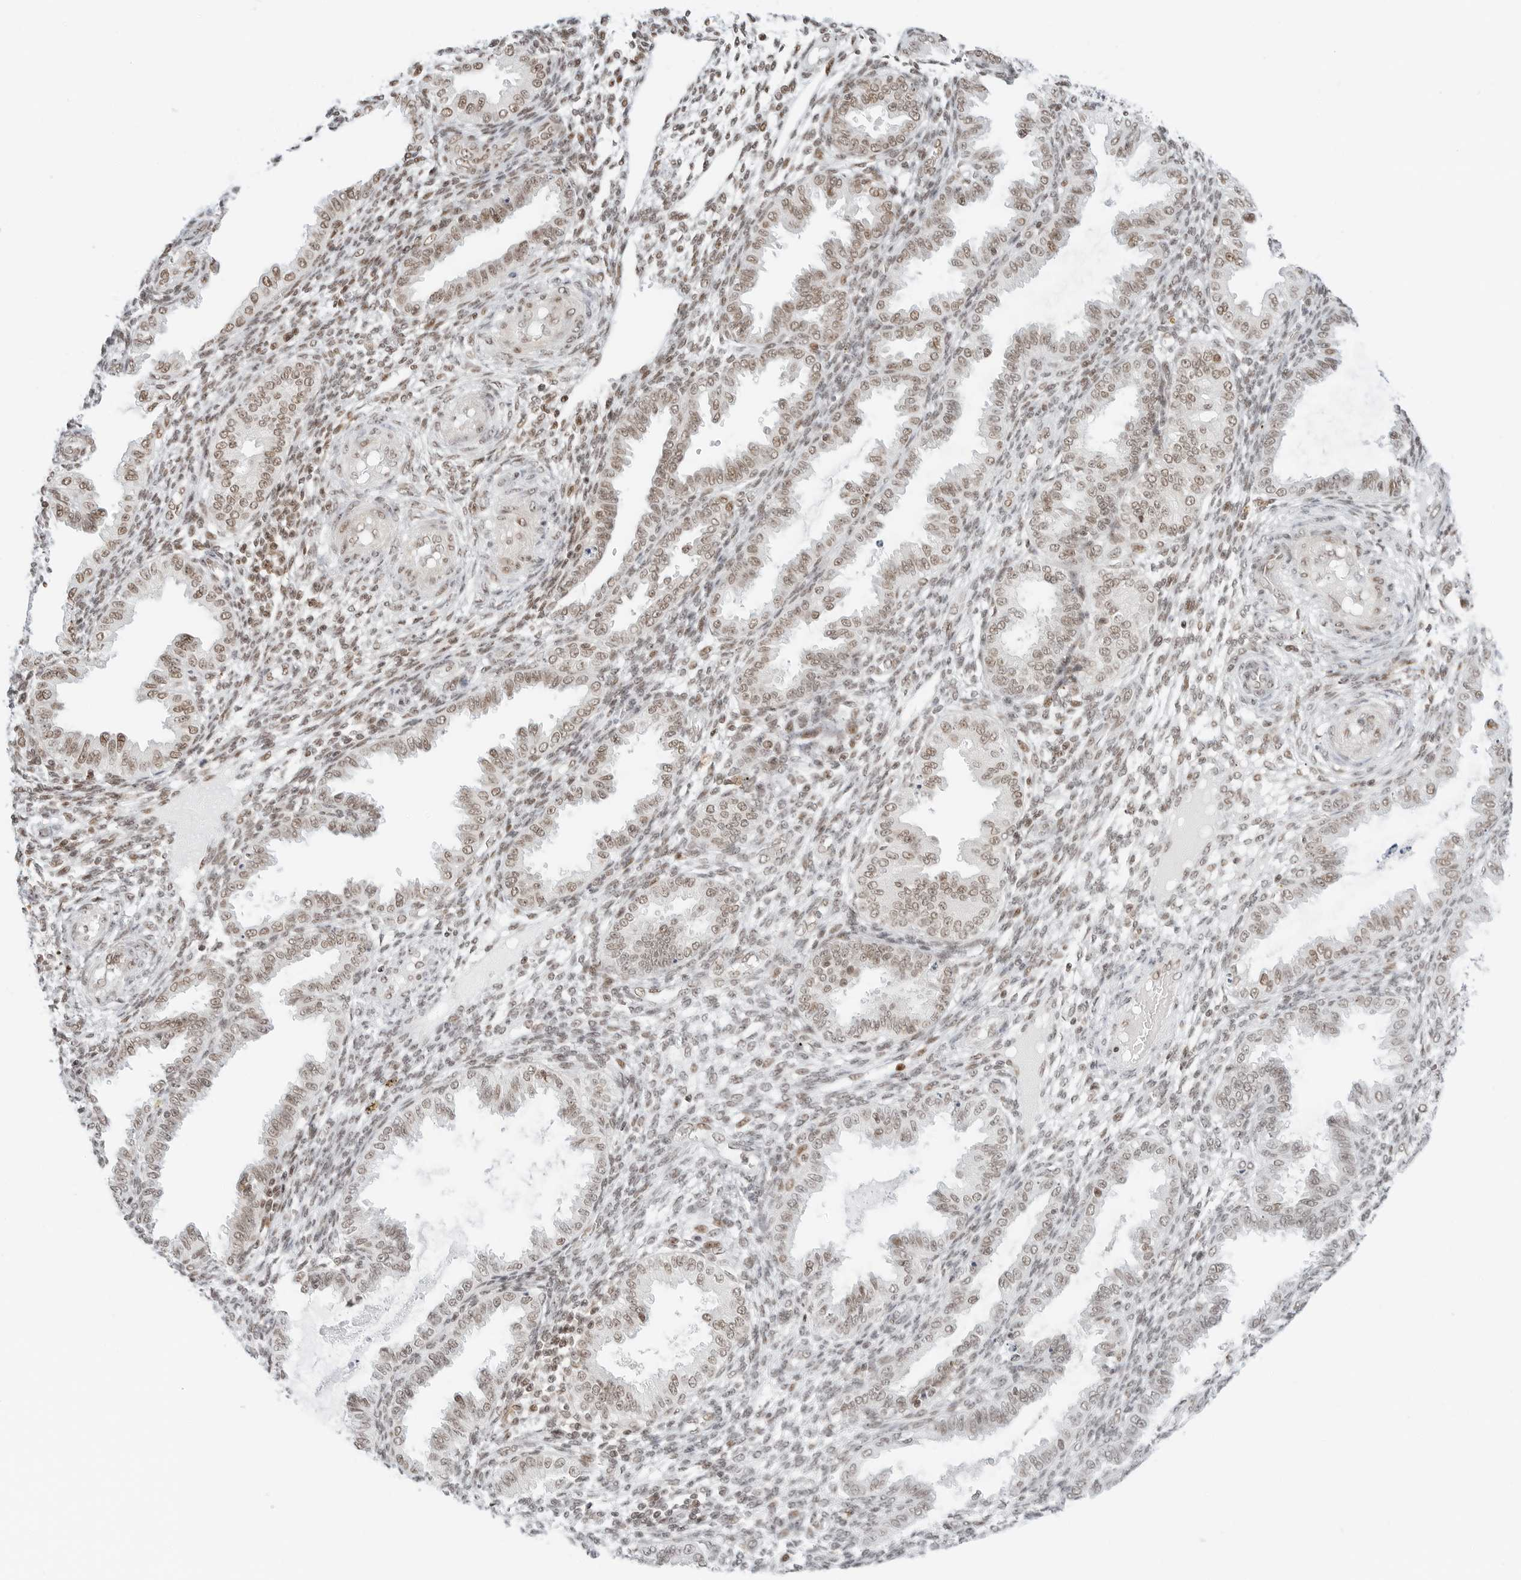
{"staining": {"intensity": "moderate", "quantity": "25%-75%", "location": "nuclear"}, "tissue": "endometrium", "cell_type": "Cells in endometrial stroma", "image_type": "normal", "snomed": [{"axis": "morphology", "description": "Normal tissue, NOS"}, {"axis": "topography", "description": "Endometrium"}], "caption": "An image of endometrium stained for a protein displays moderate nuclear brown staining in cells in endometrial stroma. The staining was performed using DAB, with brown indicating positive protein expression. Nuclei are stained blue with hematoxylin.", "gene": "CRTC2", "patient": {"sex": "female", "age": 33}}